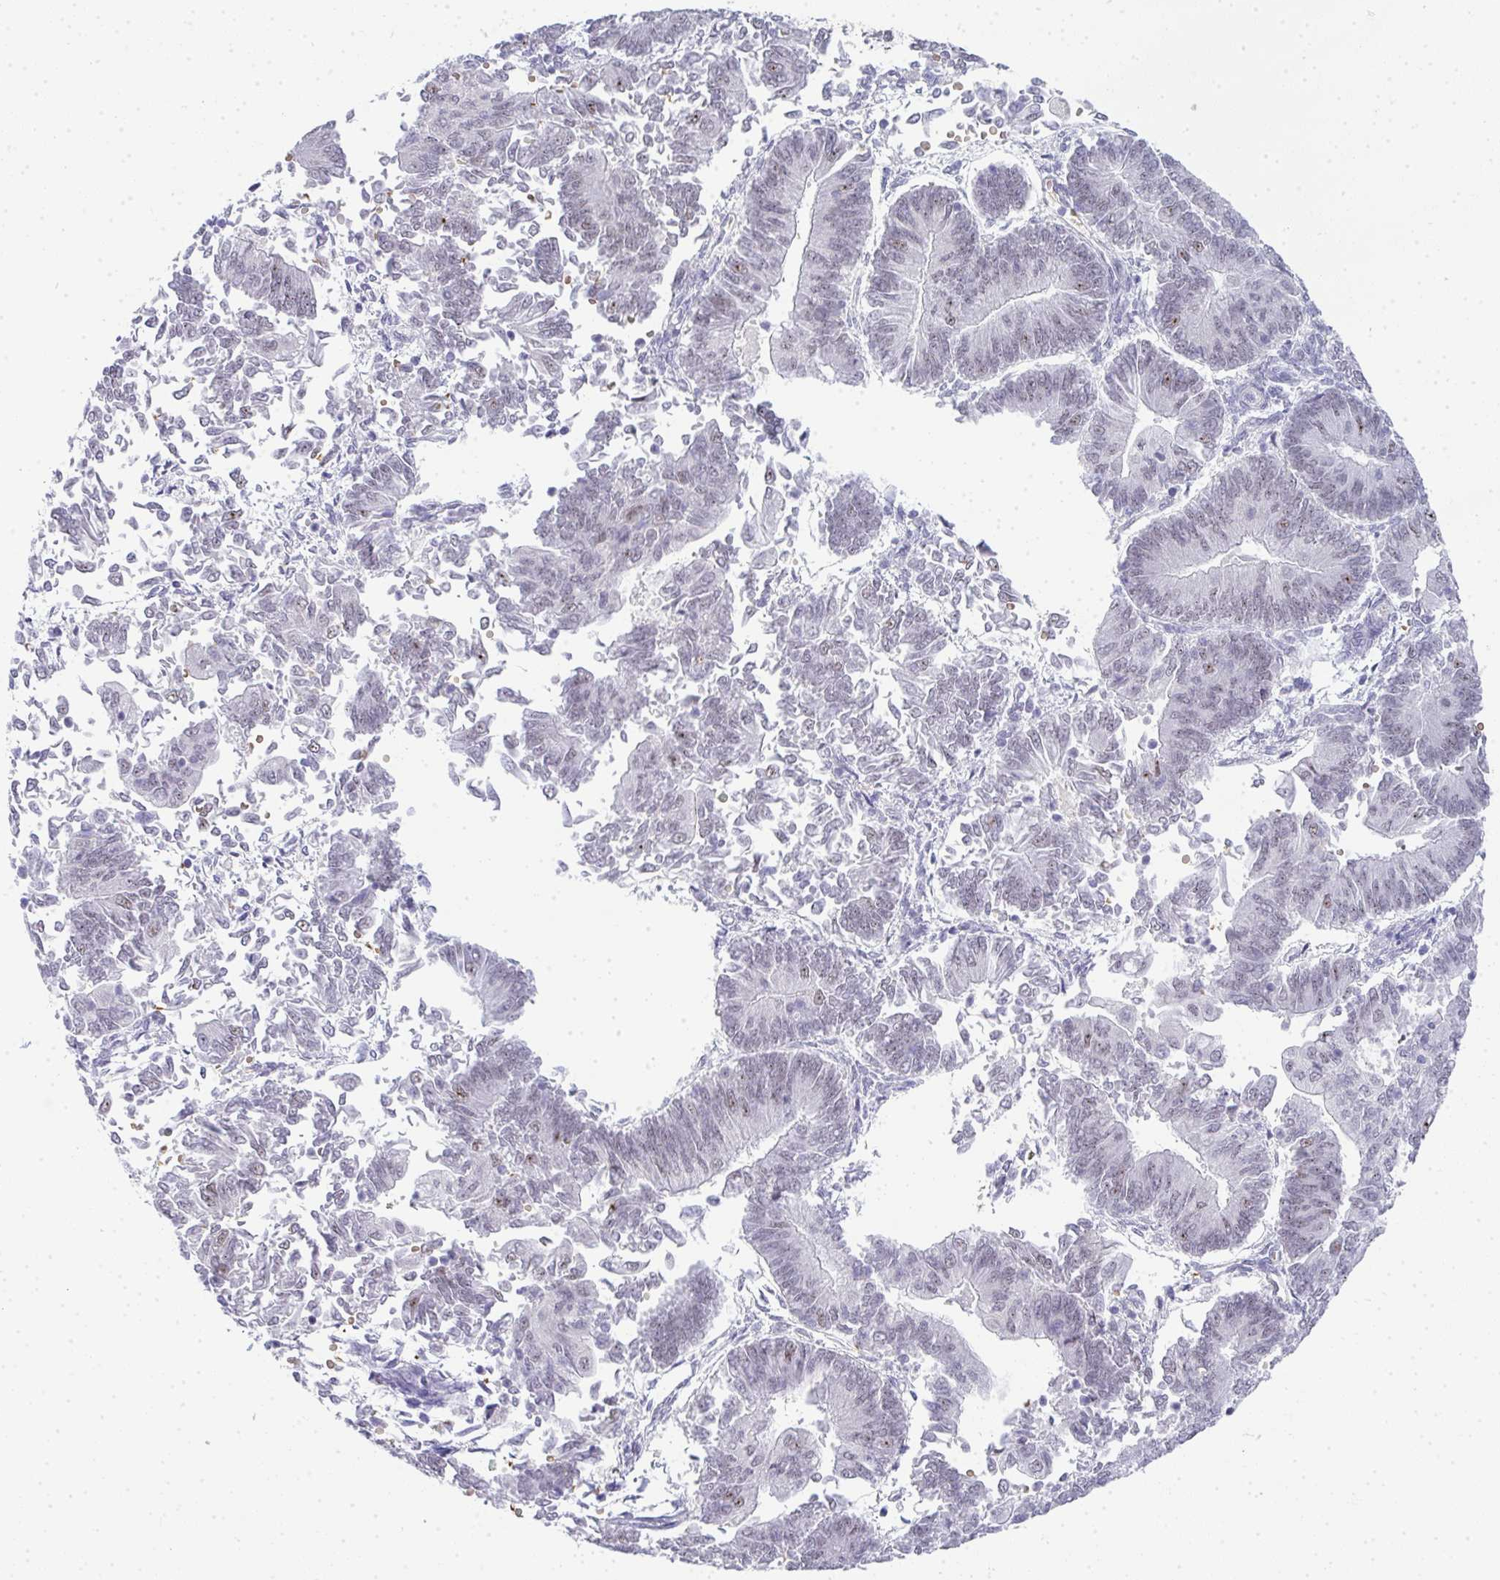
{"staining": {"intensity": "negative", "quantity": "none", "location": "none"}, "tissue": "endometrial cancer", "cell_type": "Tumor cells", "image_type": "cancer", "snomed": [{"axis": "morphology", "description": "Adenocarcinoma, NOS"}, {"axis": "topography", "description": "Endometrium"}], "caption": "Tumor cells show no significant protein staining in adenocarcinoma (endometrial).", "gene": "TNMD", "patient": {"sex": "female", "age": 65}}